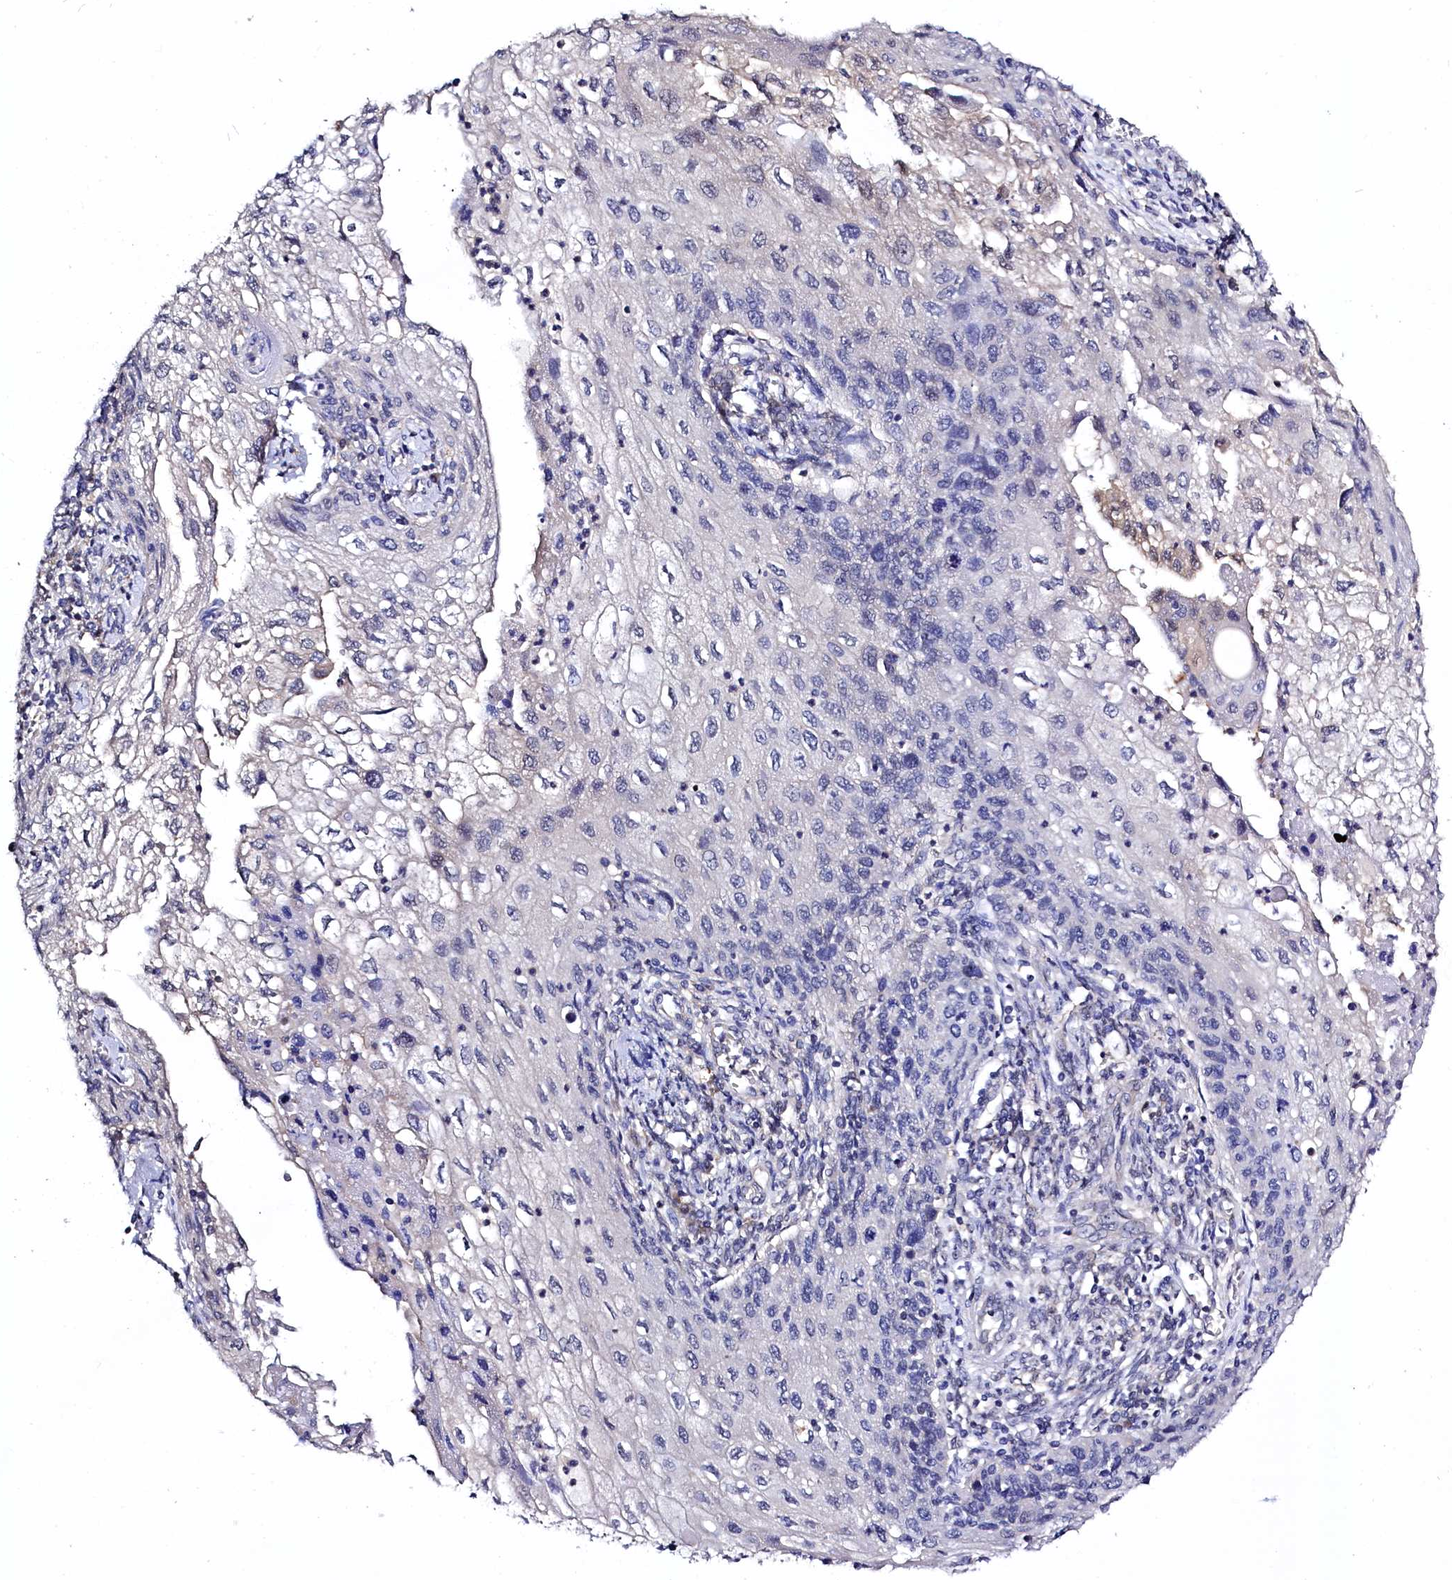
{"staining": {"intensity": "weak", "quantity": "<25%", "location": "cytoplasmic/membranous"}, "tissue": "cervical cancer", "cell_type": "Tumor cells", "image_type": "cancer", "snomed": [{"axis": "morphology", "description": "Squamous cell carcinoma, NOS"}, {"axis": "topography", "description": "Cervix"}], "caption": "Tumor cells are negative for brown protein staining in cervical cancer.", "gene": "C11orf54", "patient": {"sex": "female", "age": 67}}